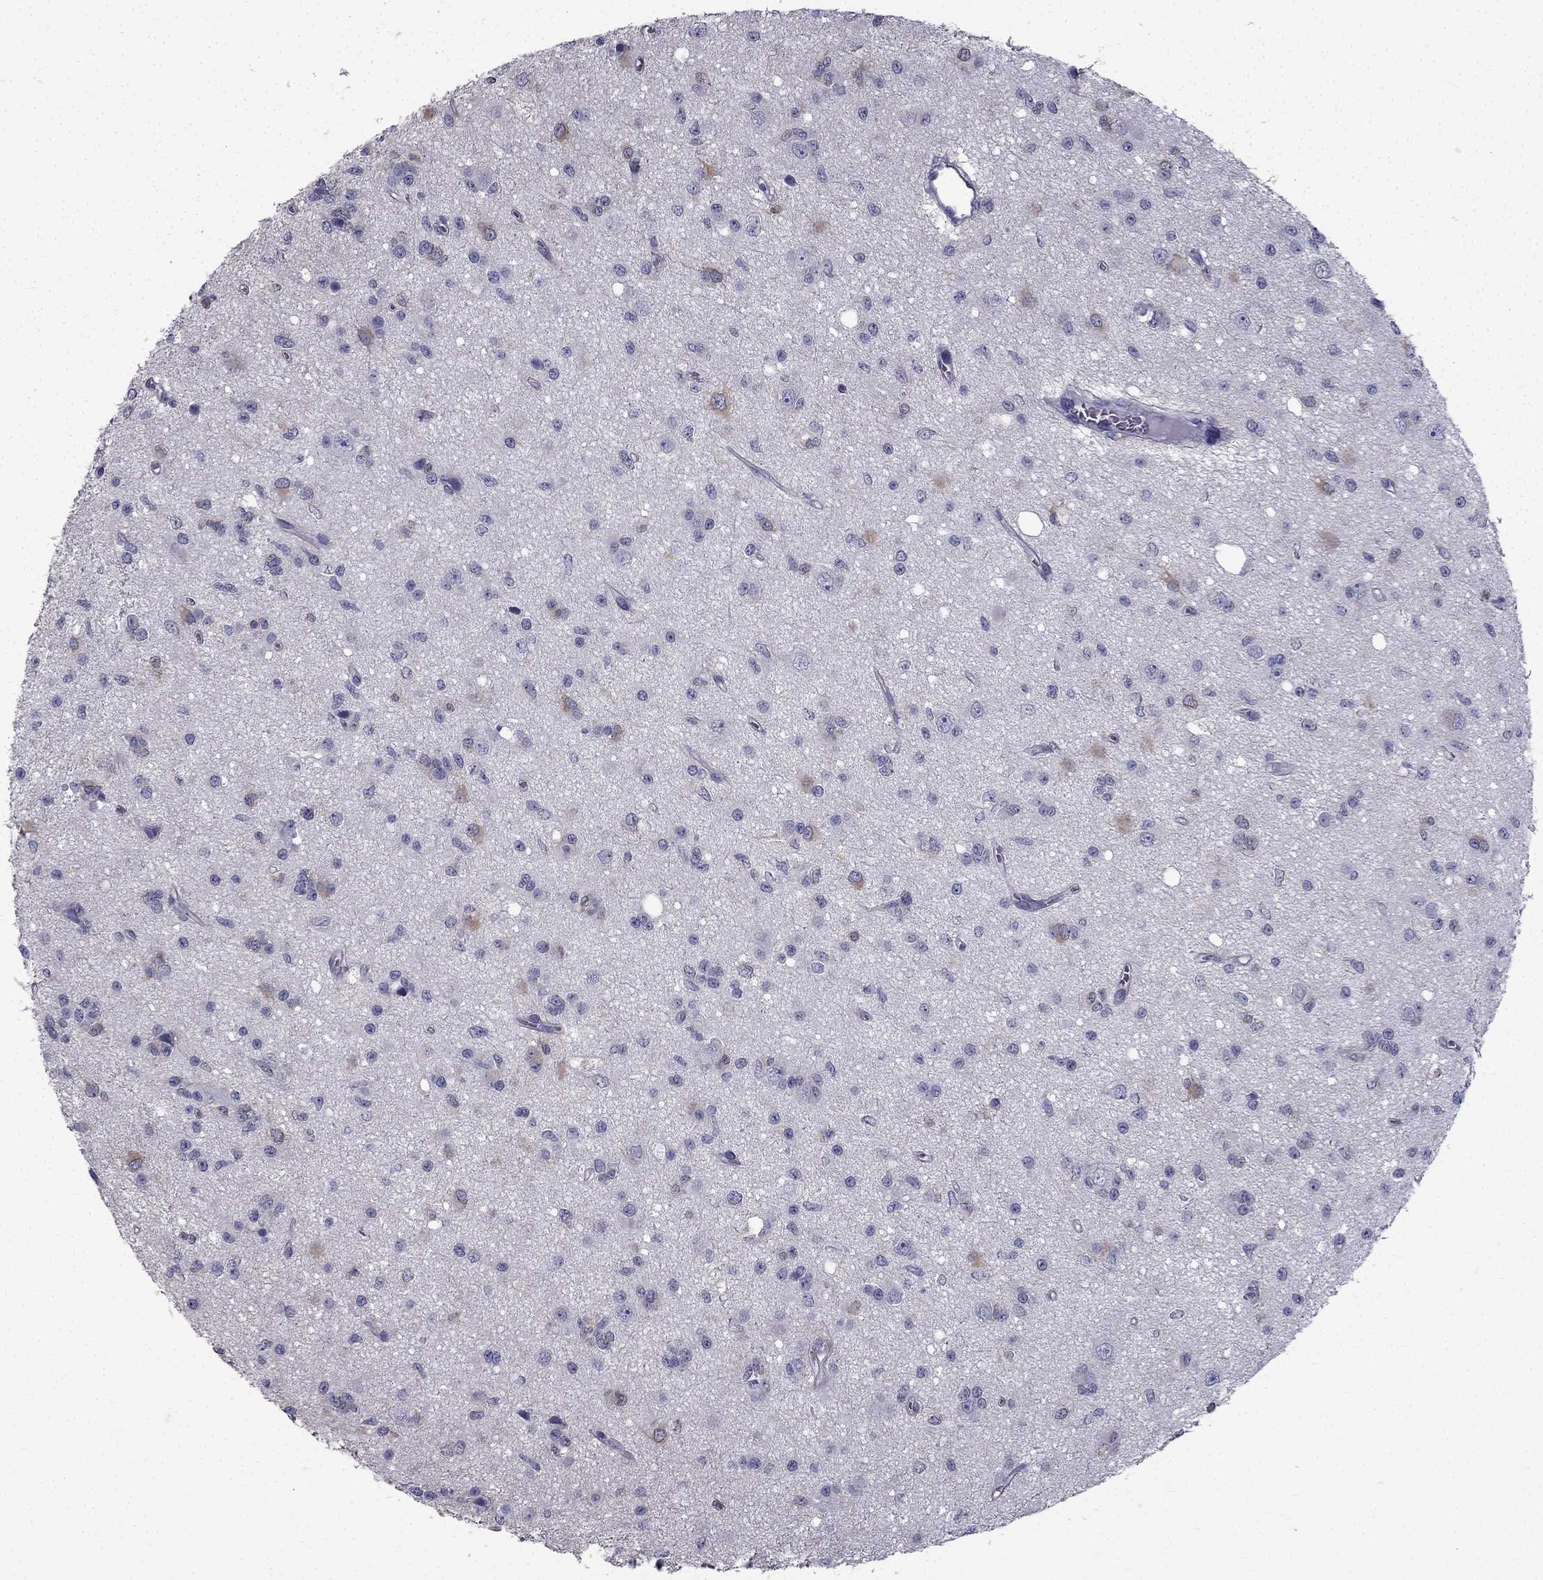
{"staining": {"intensity": "negative", "quantity": "none", "location": "none"}, "tissue": "glioma", "cell_type": "Tumor cells", "image_type": "cancer", "snomed": [{"axis": "morphology", "description": "Glioma, malignant, Low grade"}, {"axis": "topography", "description": "Brain"}], "caption": "High magnification brightfield microscopy of low-grade glioma (malignant) stained with DAB (brown) and counterstained with hematoxylin (blue): tumor cells show no significant staining.", "gene": "CCDC40", "patient": {"sex": "female", "age": 45}}